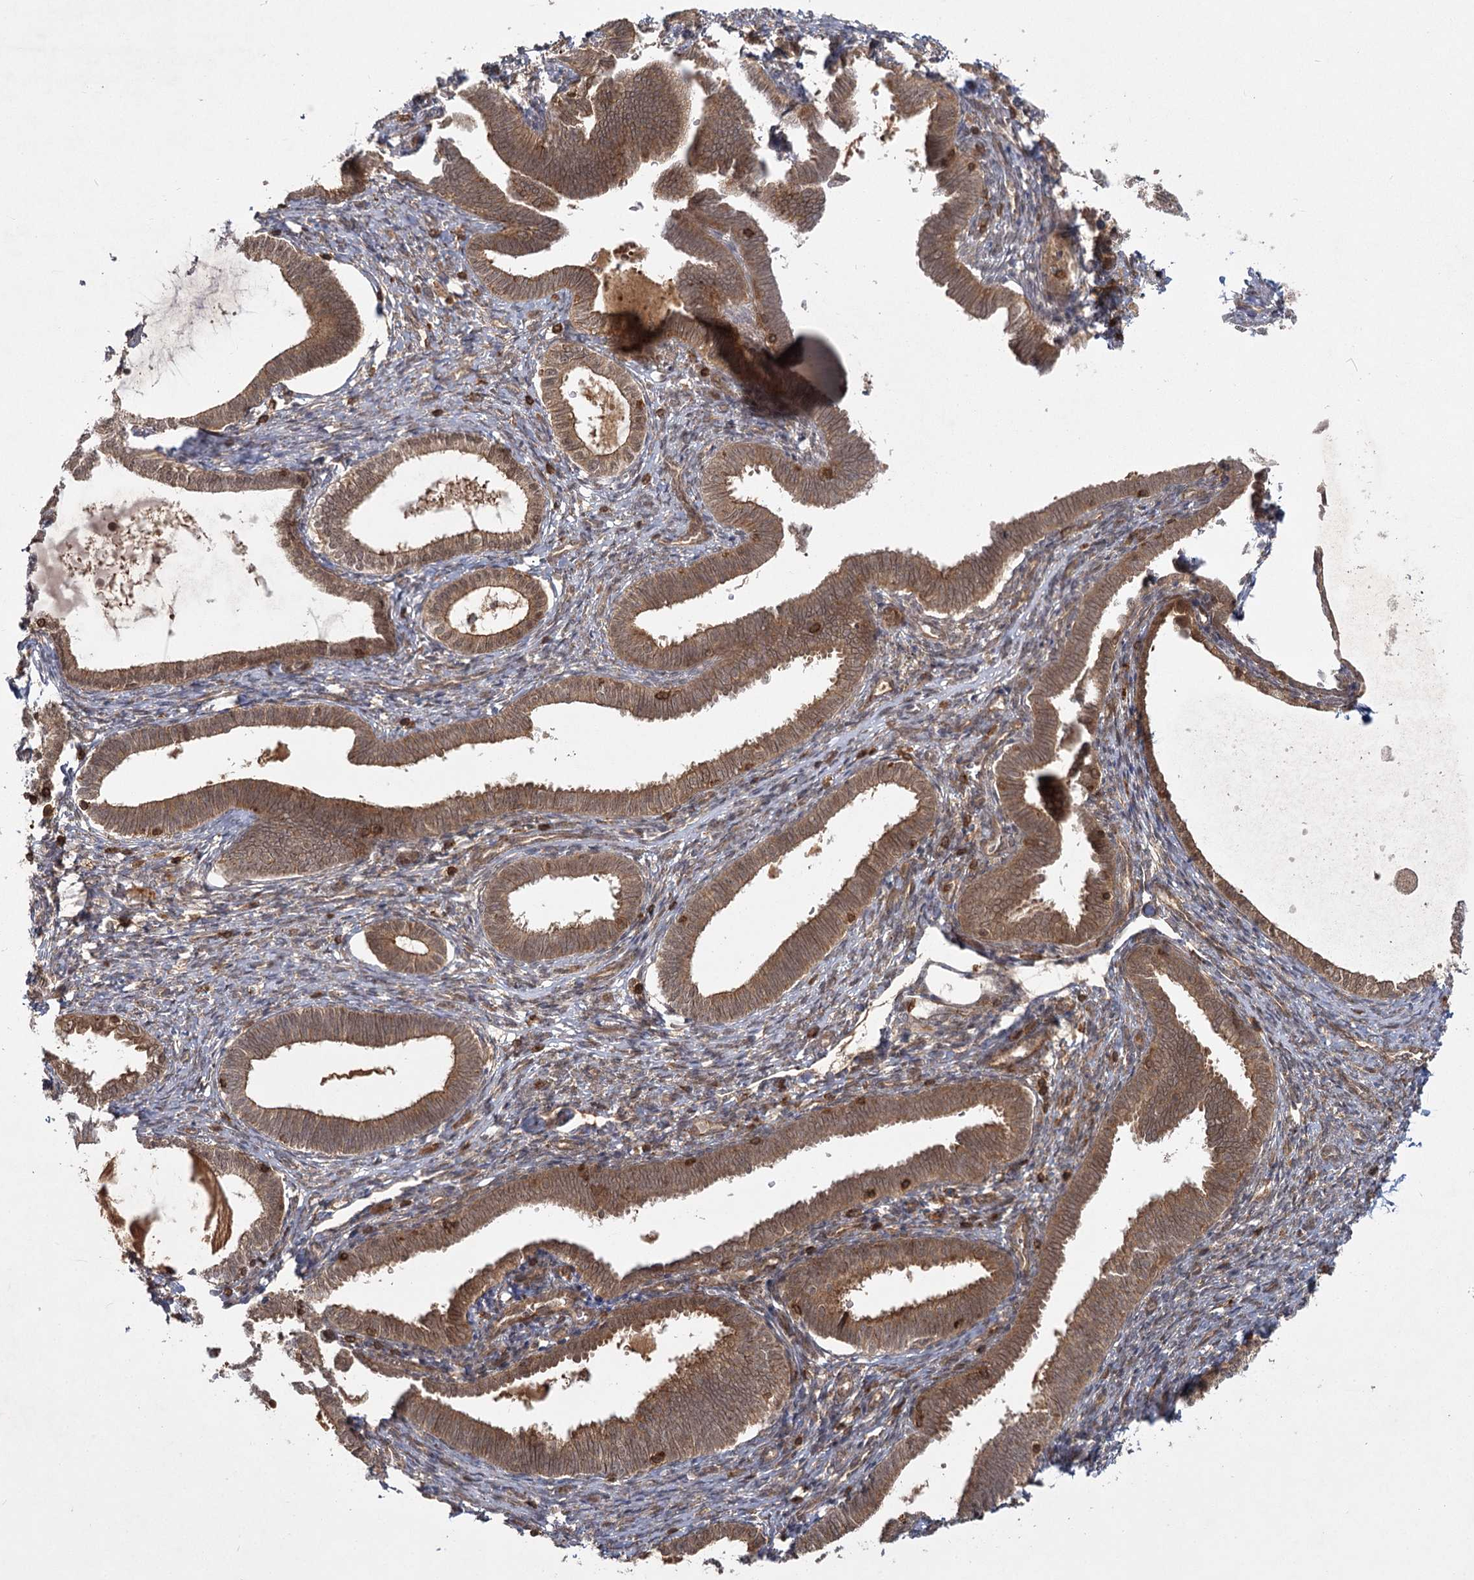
{"staining": {"intensity": "moderate", "quantity": "25%-75%", "location": "cytoplasmic/membranous"}, "tissue": "endometrium", "cell_type": "Cells in endometrial stroma", "image_type": "normal", "snomed": [{"axis": "morphology", "description": "Normal tissue, NOS"}, {"axis": "topography", "description": "Endometrium"}], "caption": "A medium amount of moderate cytoplasmic/membranous positivity is identified in about 25%-75% of cells in endometrial stroma in benign endometrium. Nuclei are stained in blue.", "gene": "MDFIC", "patient": {"sex": "female", "age": 77}}